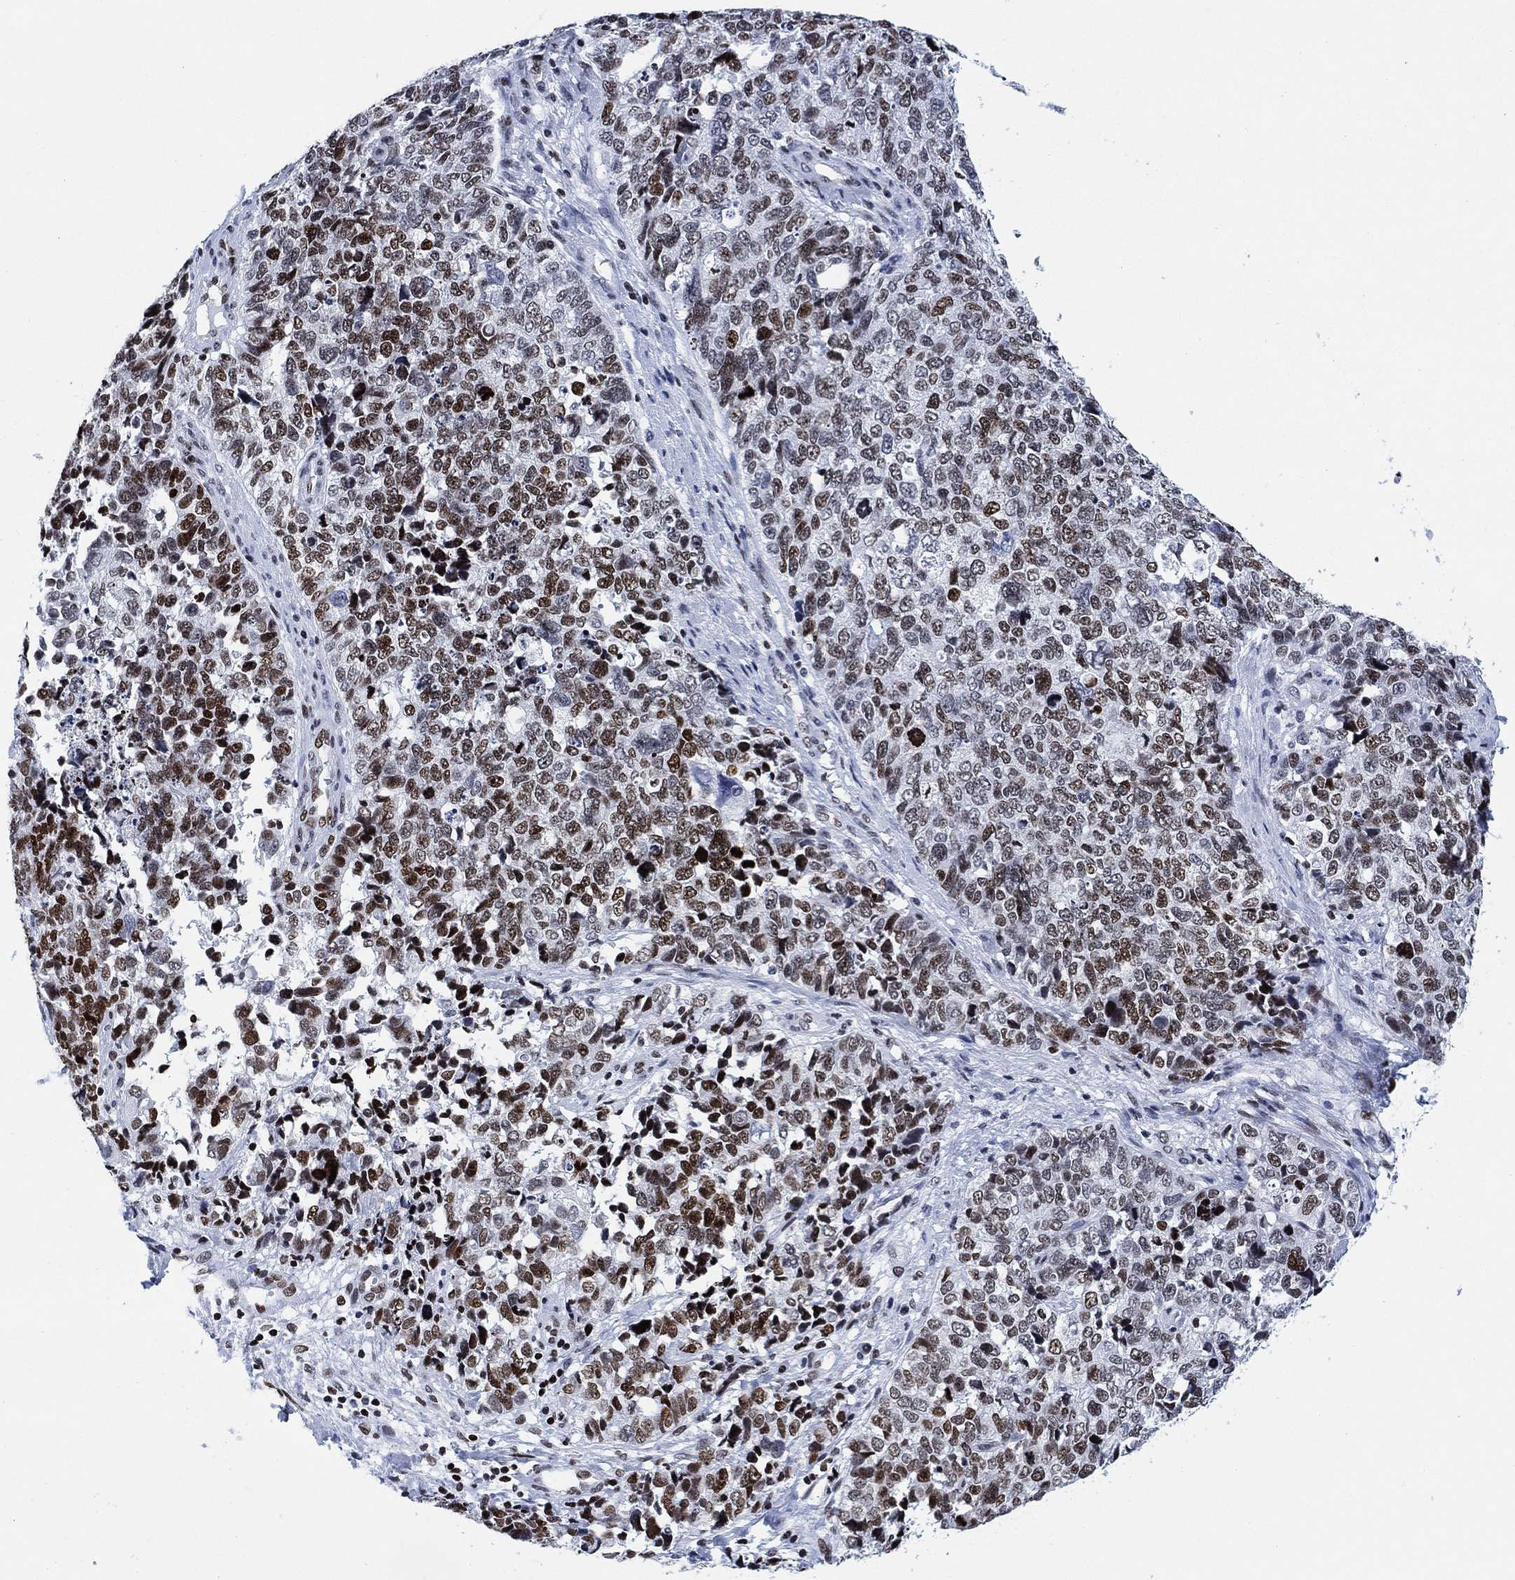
{"staining": {"intensity": "moderate", "quantity": "25%-75%", "location": "nuclear"}, "tissue": "cervical cancer", "cell_type": "Tumor cells", "image_type": "cancer", "snomed": [{"axis": "morphology", "description": "Squamous cell carcinoma, NOS"}, {"axis": "topography", "description": "Cervix"}], "caption": "Cervical squamous cell carcinoma stained for a protein (brown) reveals moderate nuclear positive positivity in about 25%-75% of tumor cells.", "gene": "H1-10", "patient": {"sex": "female", "age": 63}}